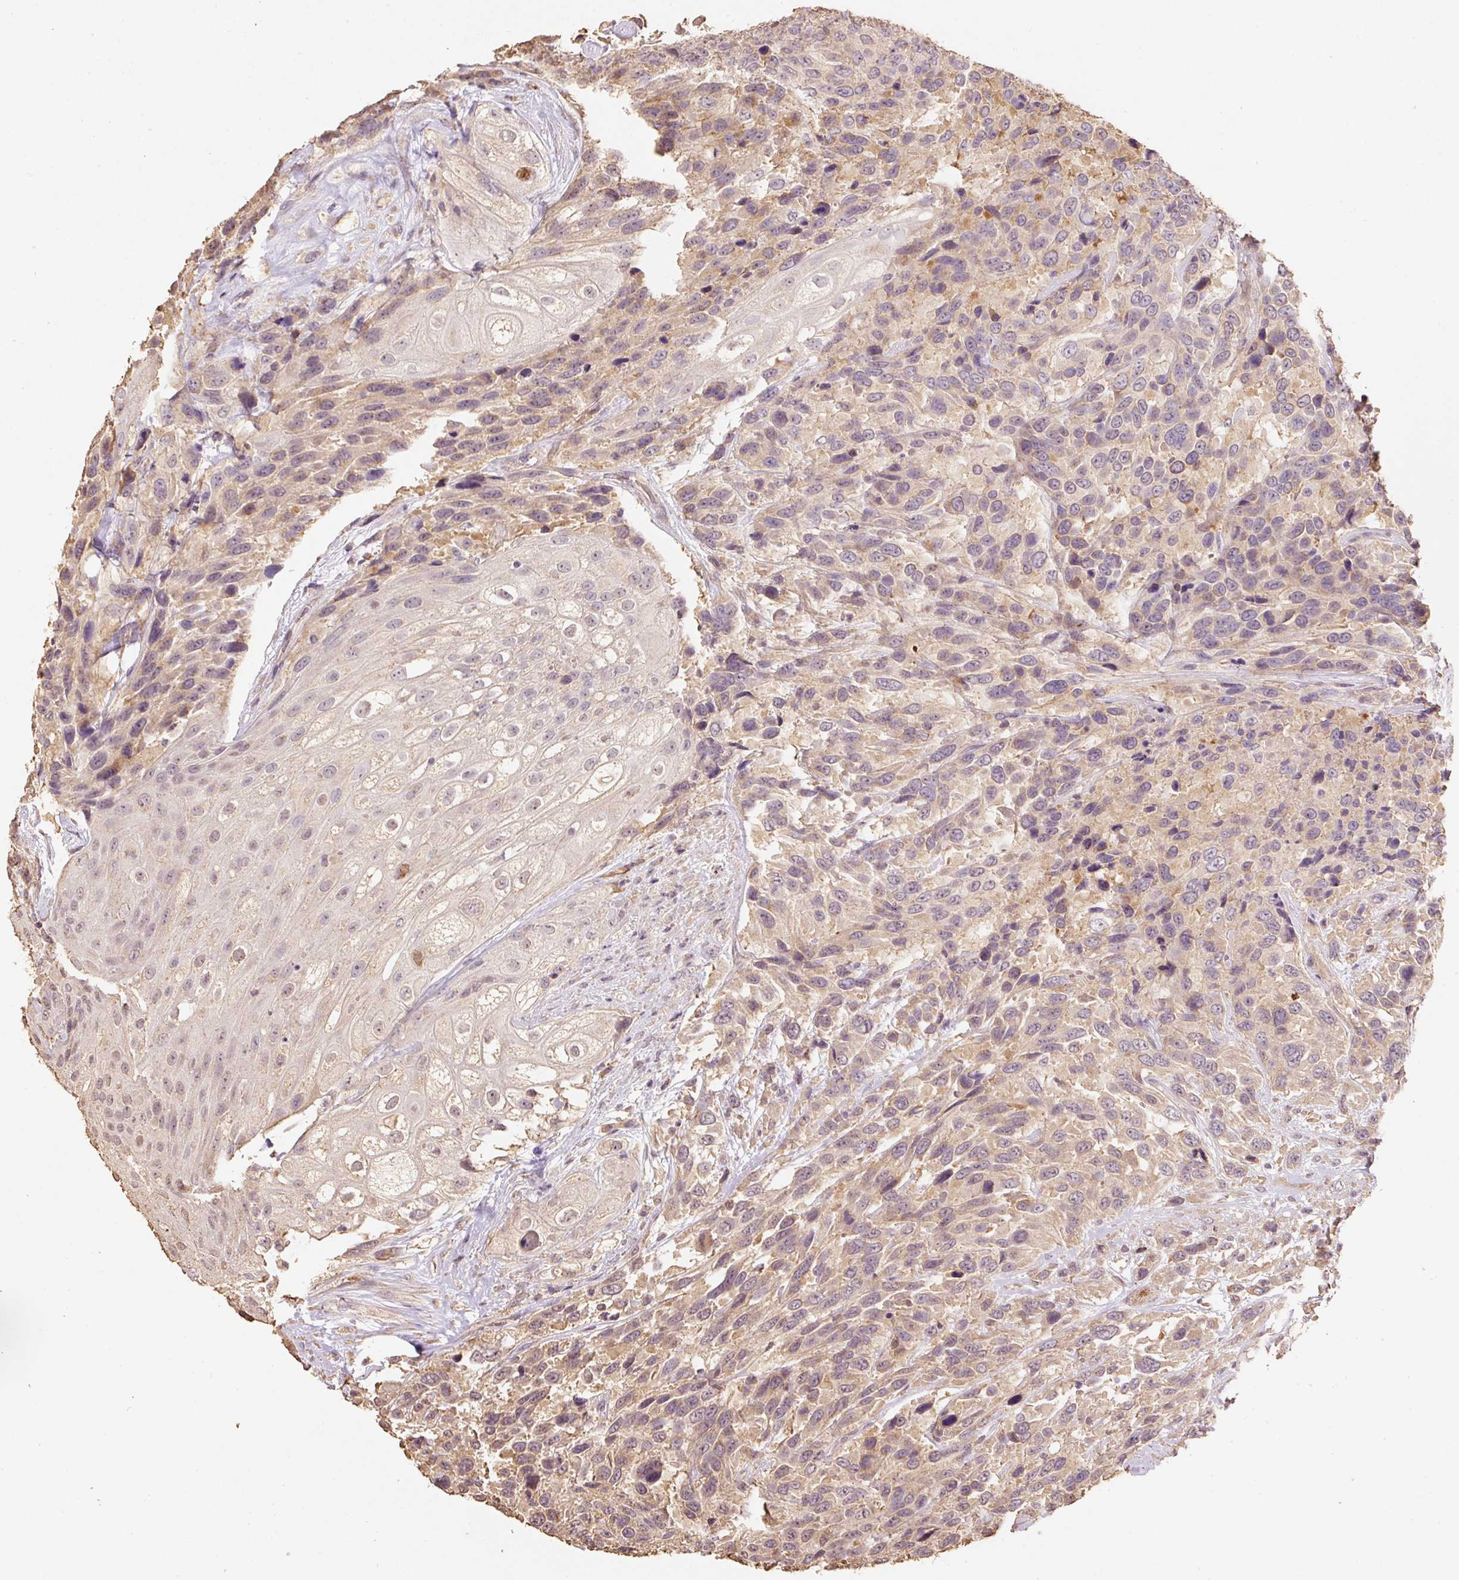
{"staining": {"intensity": "moderate", "quantity": "25%-75%", "location": "cytoplasmic/membranous"}, "tissue": "urothelial cancer", "cell_type": "Tumor cells", "image_type": "cancer", "snomed": [{"axis": "morphology", "description": "Urothelial carcinoma, High grade"}, {"axis": "topography", "description": "Urinary bladder"}], "caption": "Immunohistochemistry (IHC) (DAB) staining of human urothelial cancer shows moderate cytoplasmic/membranous protein positivity in approximately 25%-75% of tumor cells.", "gene": "HERC2", "patient": {"sex": "female", "age": 70}}